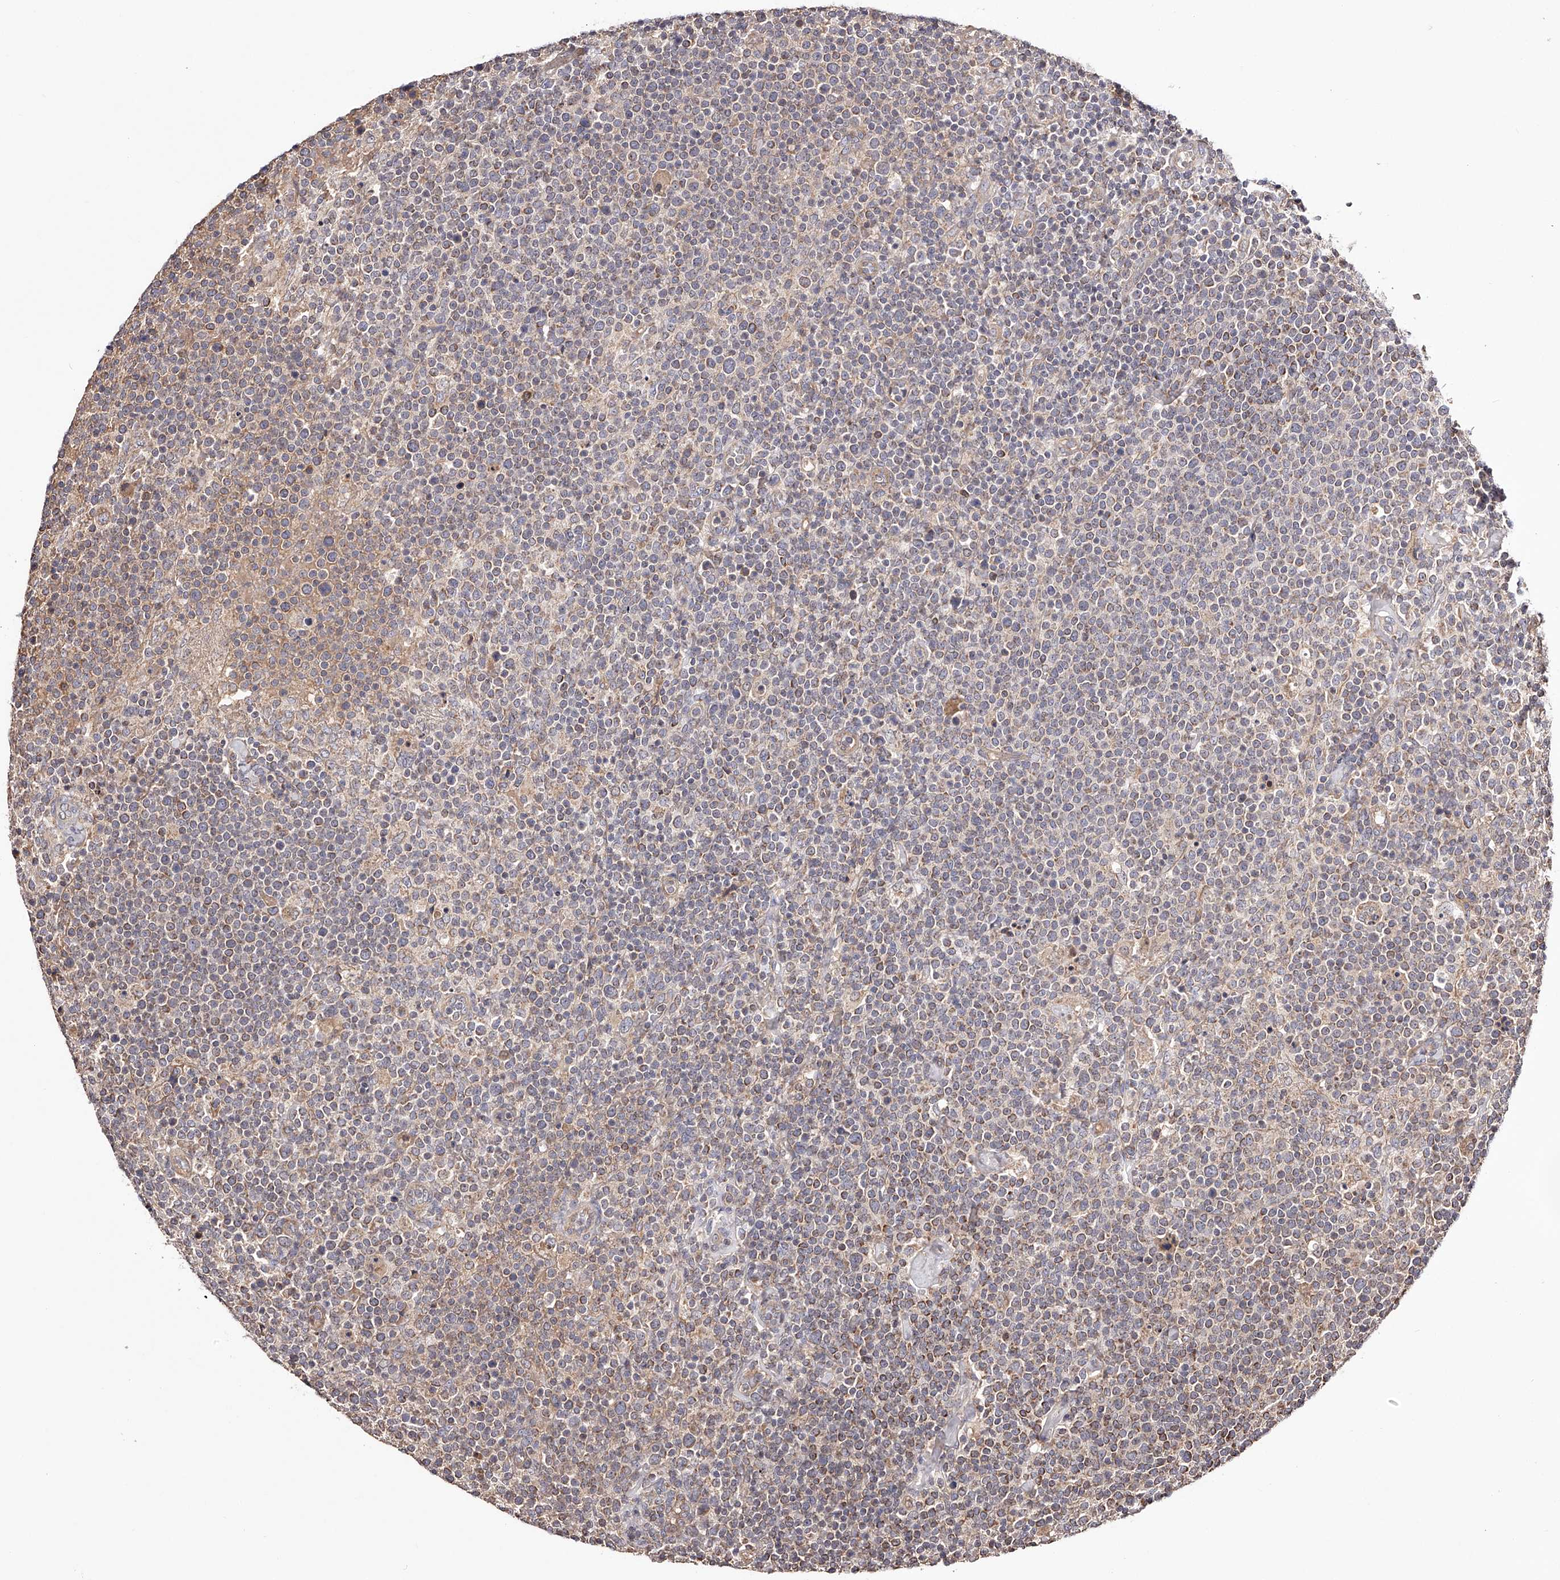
{"staining": {"intensity": "moderate", "quantity": "25%-75%", "location": "cytoplasmic/membranous"}, "tissue": "lymphoma", "cell_type": "Tumor cells", "image_type": "cancer", "snomed": [{"axis": "morphology", "description": "Malignant lymphoma, non-Hodgkin's type, High grade"}, {"axis": "topography", "description": "Lymph node"}], "caption": "A medium amount of moderate cytoplasmic/membranous positivity is identified in about 25%-75% of tumor cells in lymphoma tissue.", "gene": "USP21", "patient": {"sex": "male", "age": 61}}